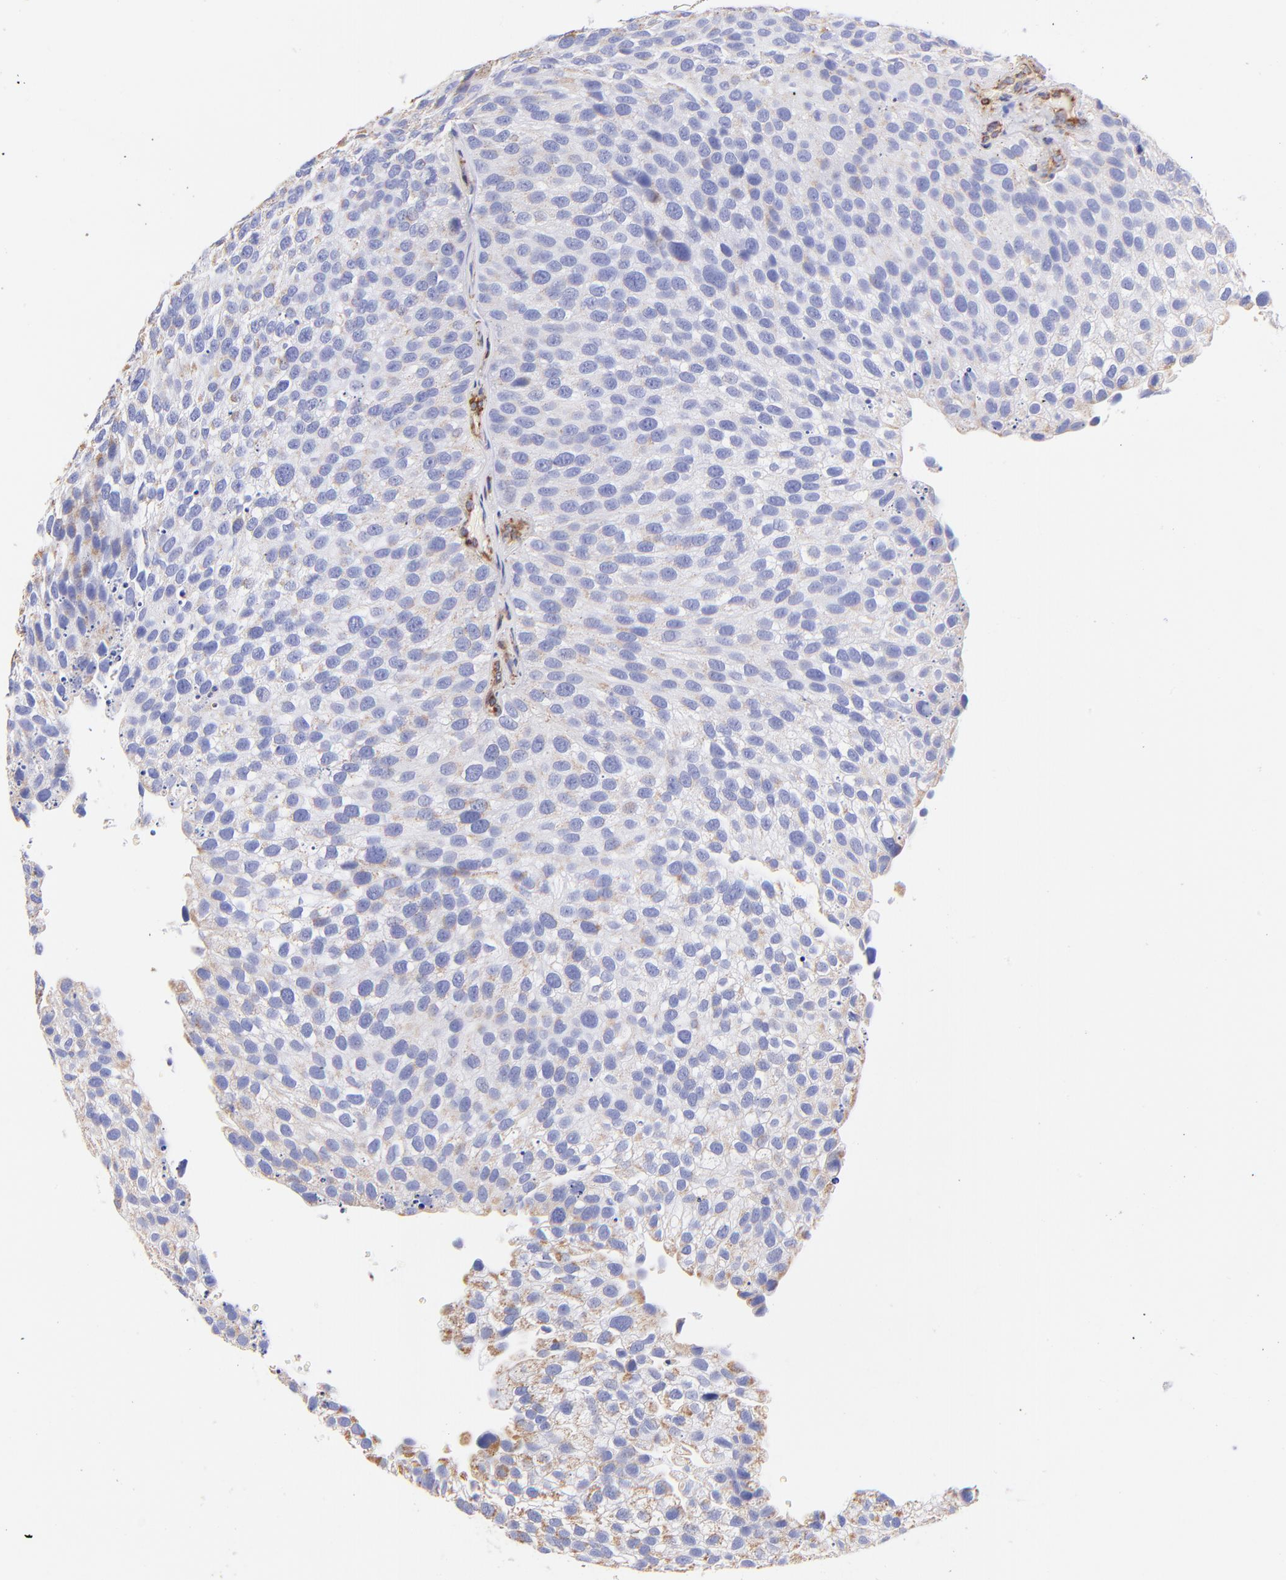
{"staining": {"intensity": "weak", "quantity": ">75%", "location": "cytoplasmic/membranous"}, "tissue": "urothelial cancer", "cell_type": "Tumor cells", "image_type": "cancer", "snomed": [{"axis": "morphology", "description": "Urothelial carcinoma, High grade"}, {"axis": "topography", "description": "Urinary bladder"}], "caption": "An IHC photomicrograph of neoplastic tissue is shown. Protein staining in brown labels weak cytoplasmic/membranous positivity in urothelial carcinoma (high-grade) within tumor cells. The staining was performed using DAB to visualize the protein expression in brown, while the nuclei were stained in blue with hematoxylin (Magnification: 20x).", "gene": "SPARC", "patient": {"sex": "male", "age": 72}}